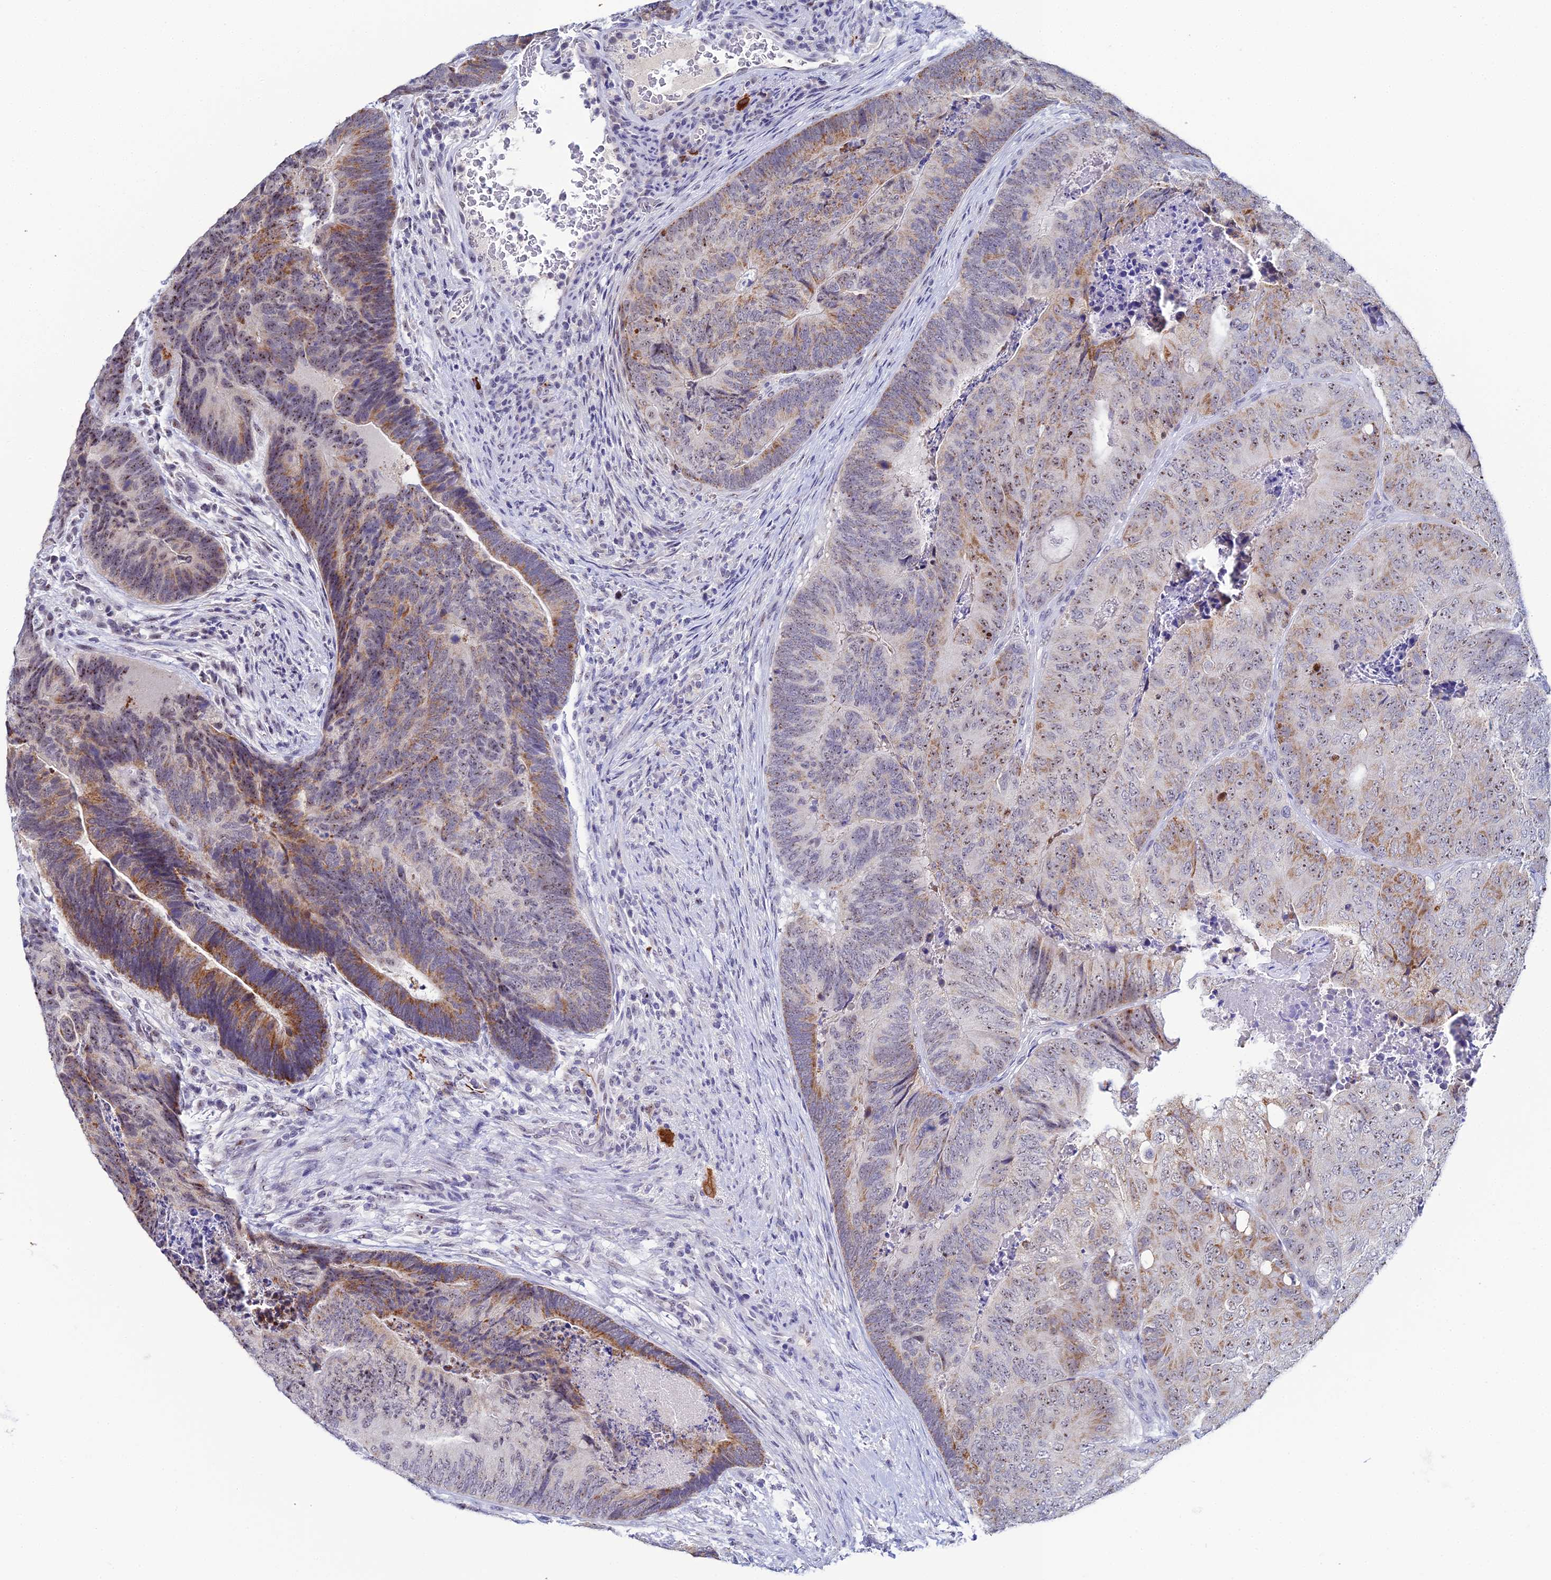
{"staining": {"intensity": "moderate", "quantity": "25%-75%", "location": "cytoplasmic/membranous,nuclear"}, "tissue": "colorectal cancer", "cell_type": "Tumor cells", "image_type": "cancer", "snomed": [{"axis": "morphology", "description": "Adenocarcinoma, NOS"}, {"axis": "topography", "description": "Colon"}], "caption": "Colorectal cancer (adenocarcinoma) tissue exhibits moderate cytoplasmic/membranous and nuclear staining in approximately 25%-75% of tumor cells, visualized by immunohistochemistry.", "gene": "PLPP4", "patient": {"sex": "female", "age": 67}}